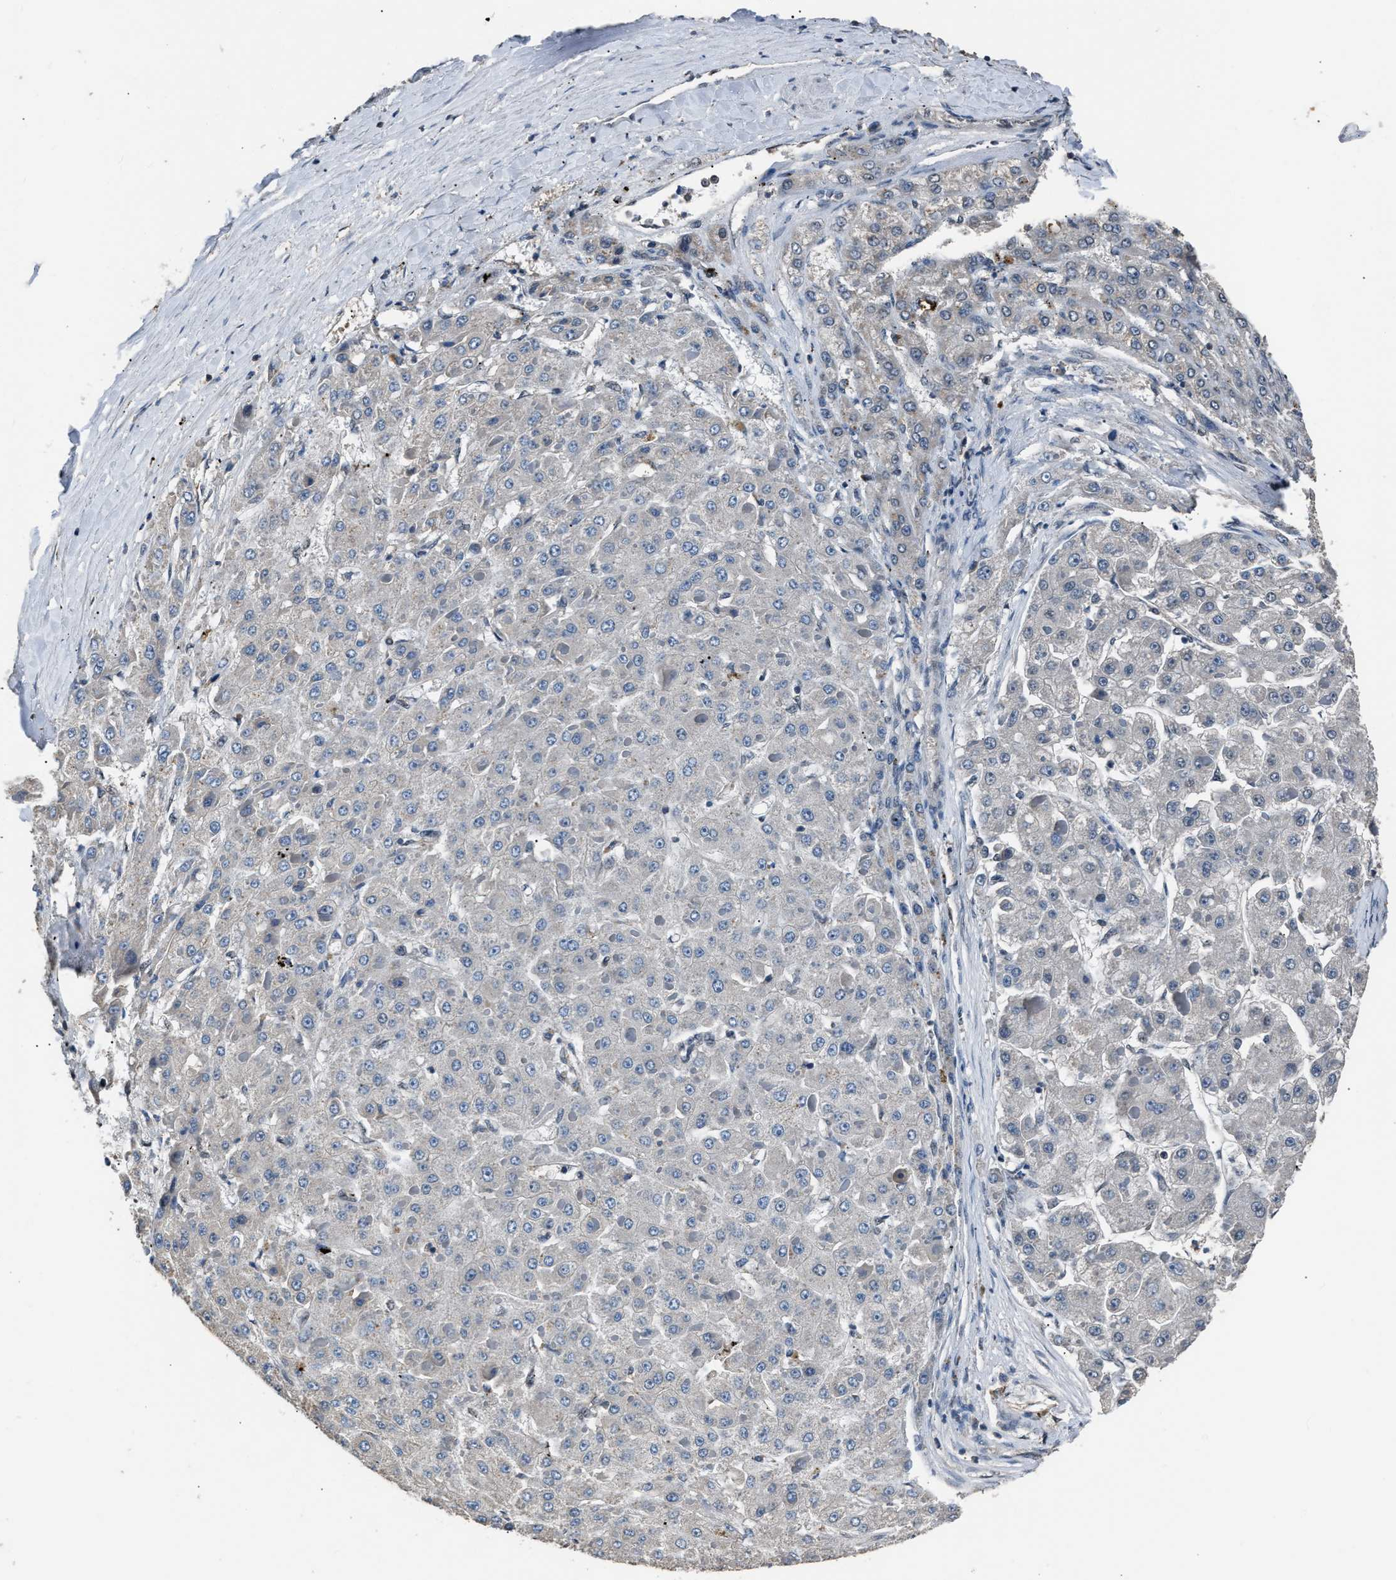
{"staining": {"intensity": "negative", "quantity": "none", "location": "none"}, "tissue": "liver cancer", "cell_type": "Tumor cells", "image_type": "cancer", "snomed": [{"axis": "morphology", "description": "Carcinoma, Hepatocellular, NOS"}, {"axis": "topography", "description": "Liver"}], "caption": "An immunohistochemistry photomicrograph of liver hepatocellular carcinoma is shown. There is no staining in tumor cells of liver hepatocellular carcinoma.", "gene": "DFFA", "patient": {"sex": "female", "age": 73}}